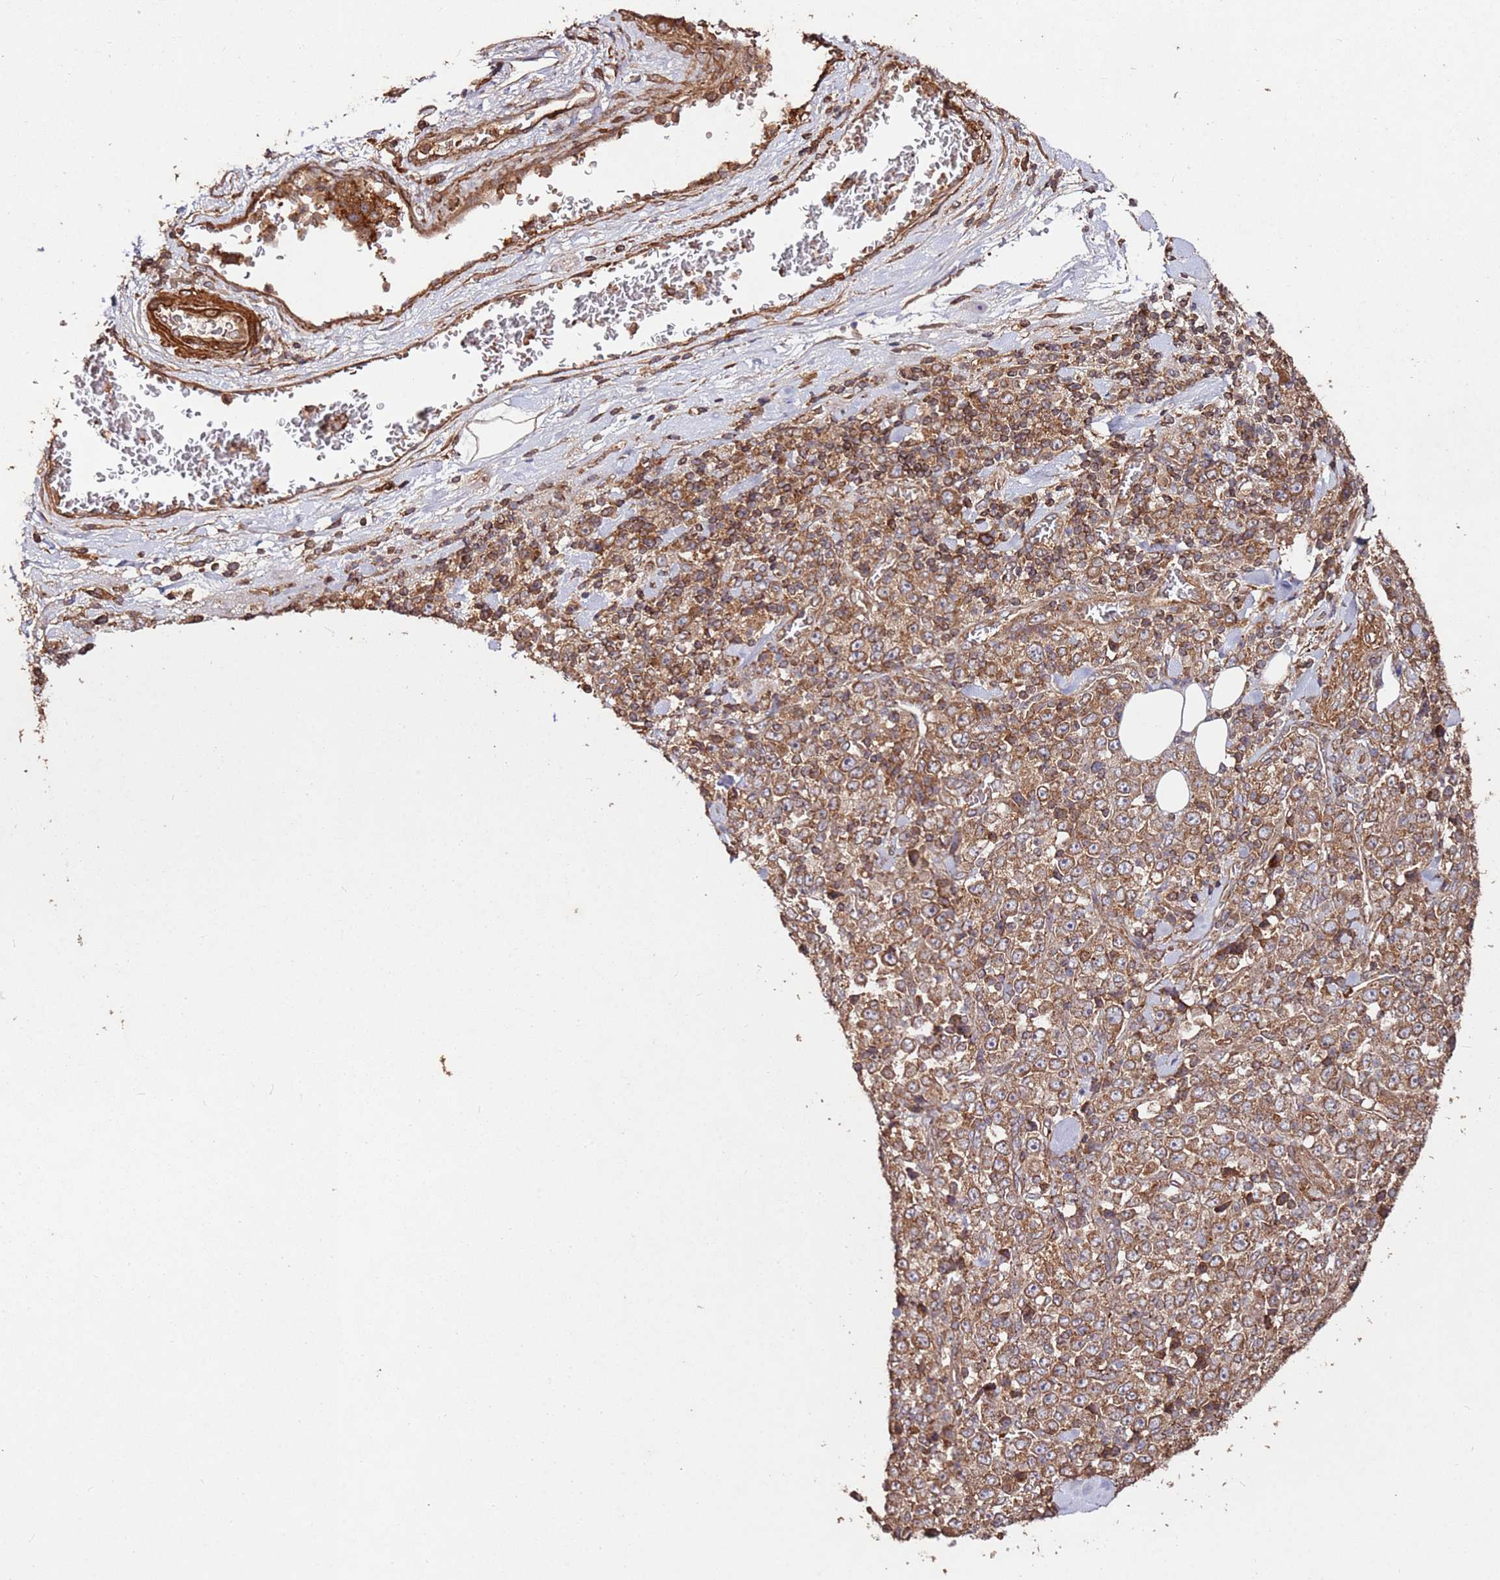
{"staining": {"intensity": "moderate", "quantity": ">75%", "location": "cytoplasmic/membranous"}, "tissue": "stomach cancer", "cell_type": "Tumor cells", "image_type": "cancer", "snomed": [{"axis": "morphology", "description": "Normal tissue, NOS"}, {"axis": "morphology", "description": "Adenocarcinoma, NOS"}, {"axis": "topography", "description": "Stomach, upper"}, {"axis": "topography", "description": "Stomach"}], "caption": "Stomach cancer stained for a protein (brown) exhibits moderate cytoplasmic/membranous positive staining in about >75% of tumor cells.", "gene": "FAM186A", "patient": {"sex": "male", "age": 59}}